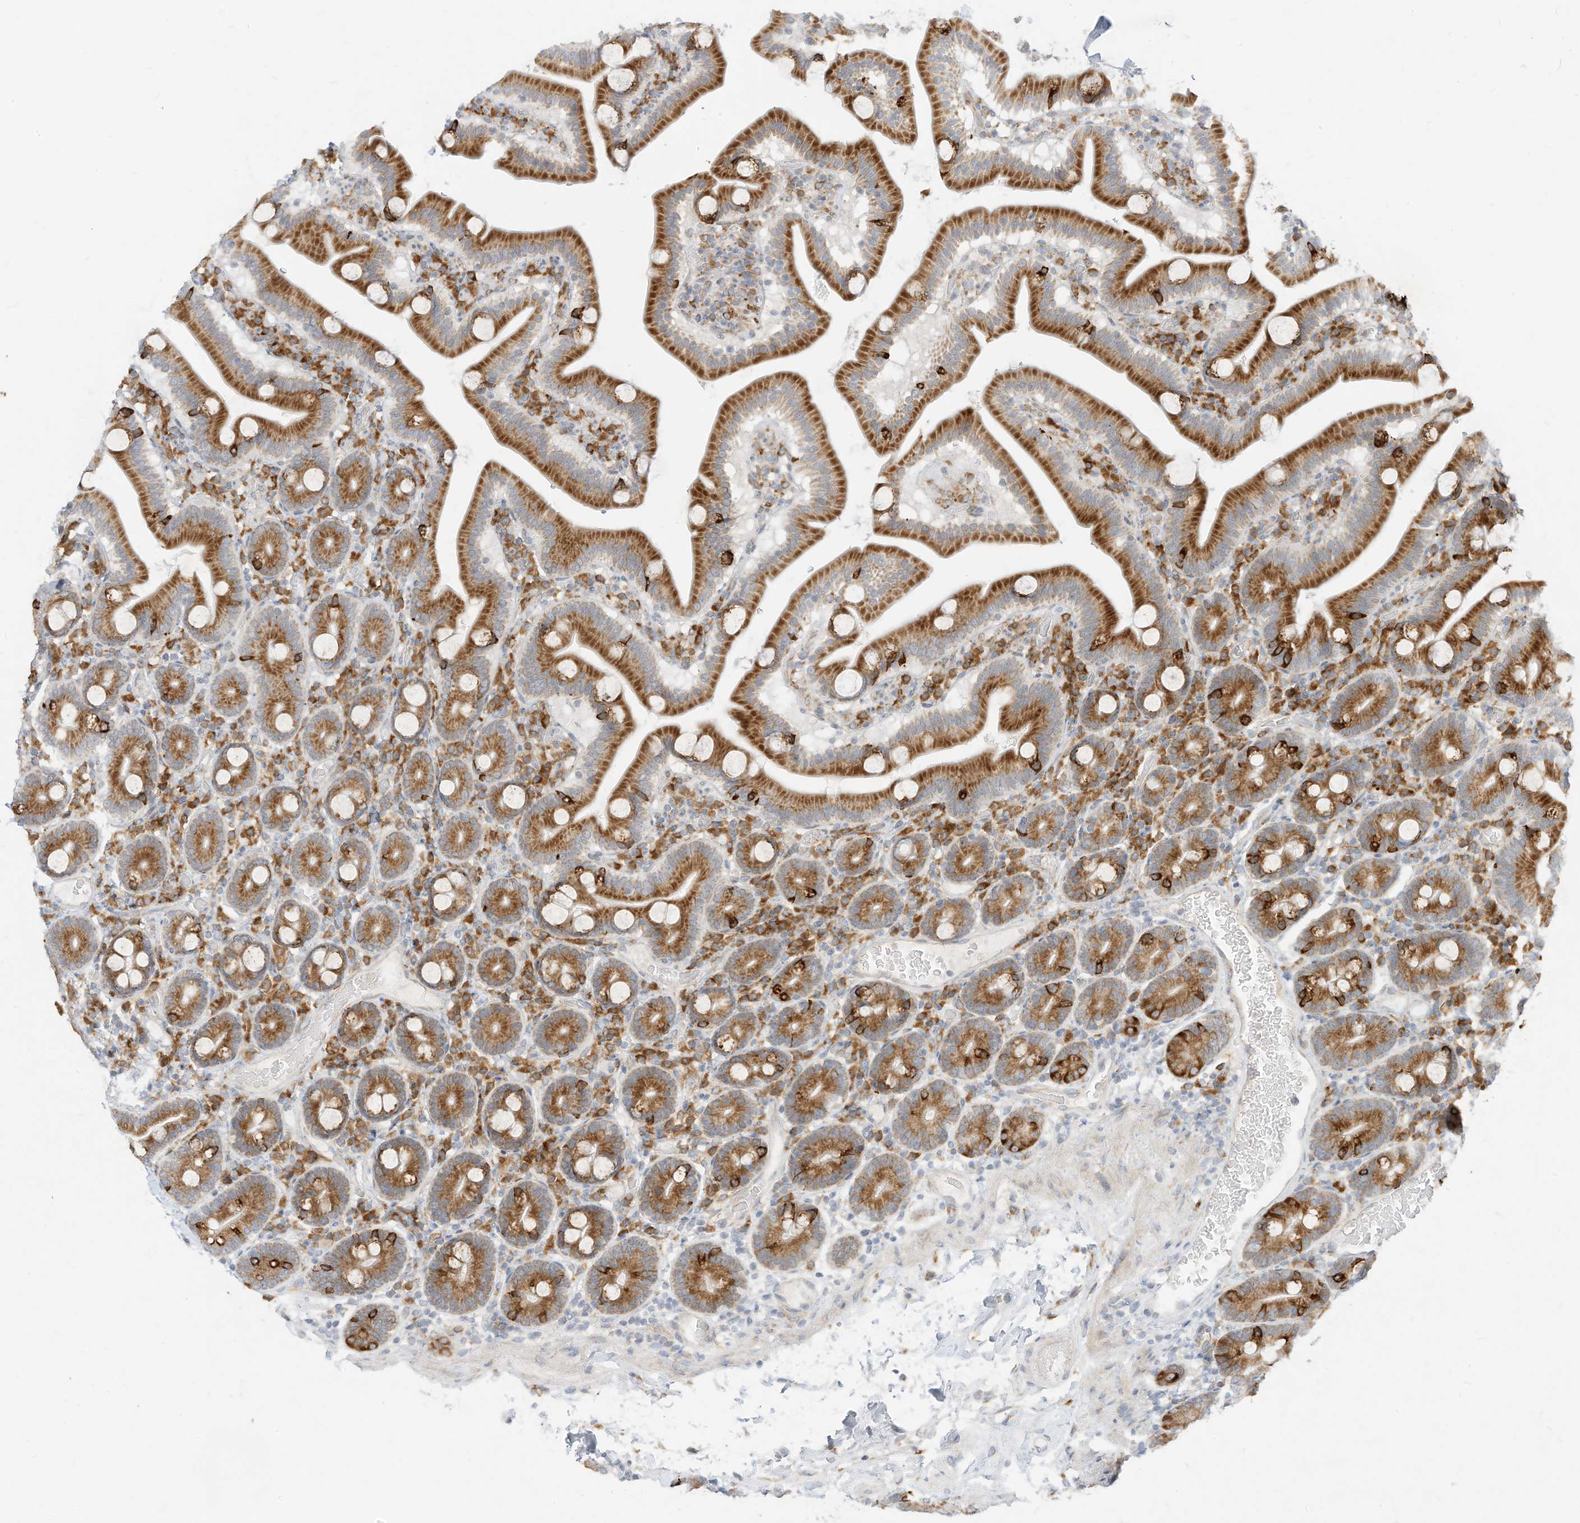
{"staining": {"intensity": "moderate", "quantity": ">75%", "location": "cytoplasmic/membranous"}, "tissue": "duodenum", "cell_type": "Glandular cells", "image_type": "normal", "snomed": [{"axis": "morphology", "description": "Normal tissue, NOS"}, {"axis": "topography", "description": "Duodenum"}], "caption": "Brown immunohistochemical staining in normal human duodenum exhibits moderate cytoplasmic/membranous staining in approximately >75% of glandular cells. Nuclei are stained in blue.", "gene": "STT3A", "patient": {"sex": "male", "age": 55}}